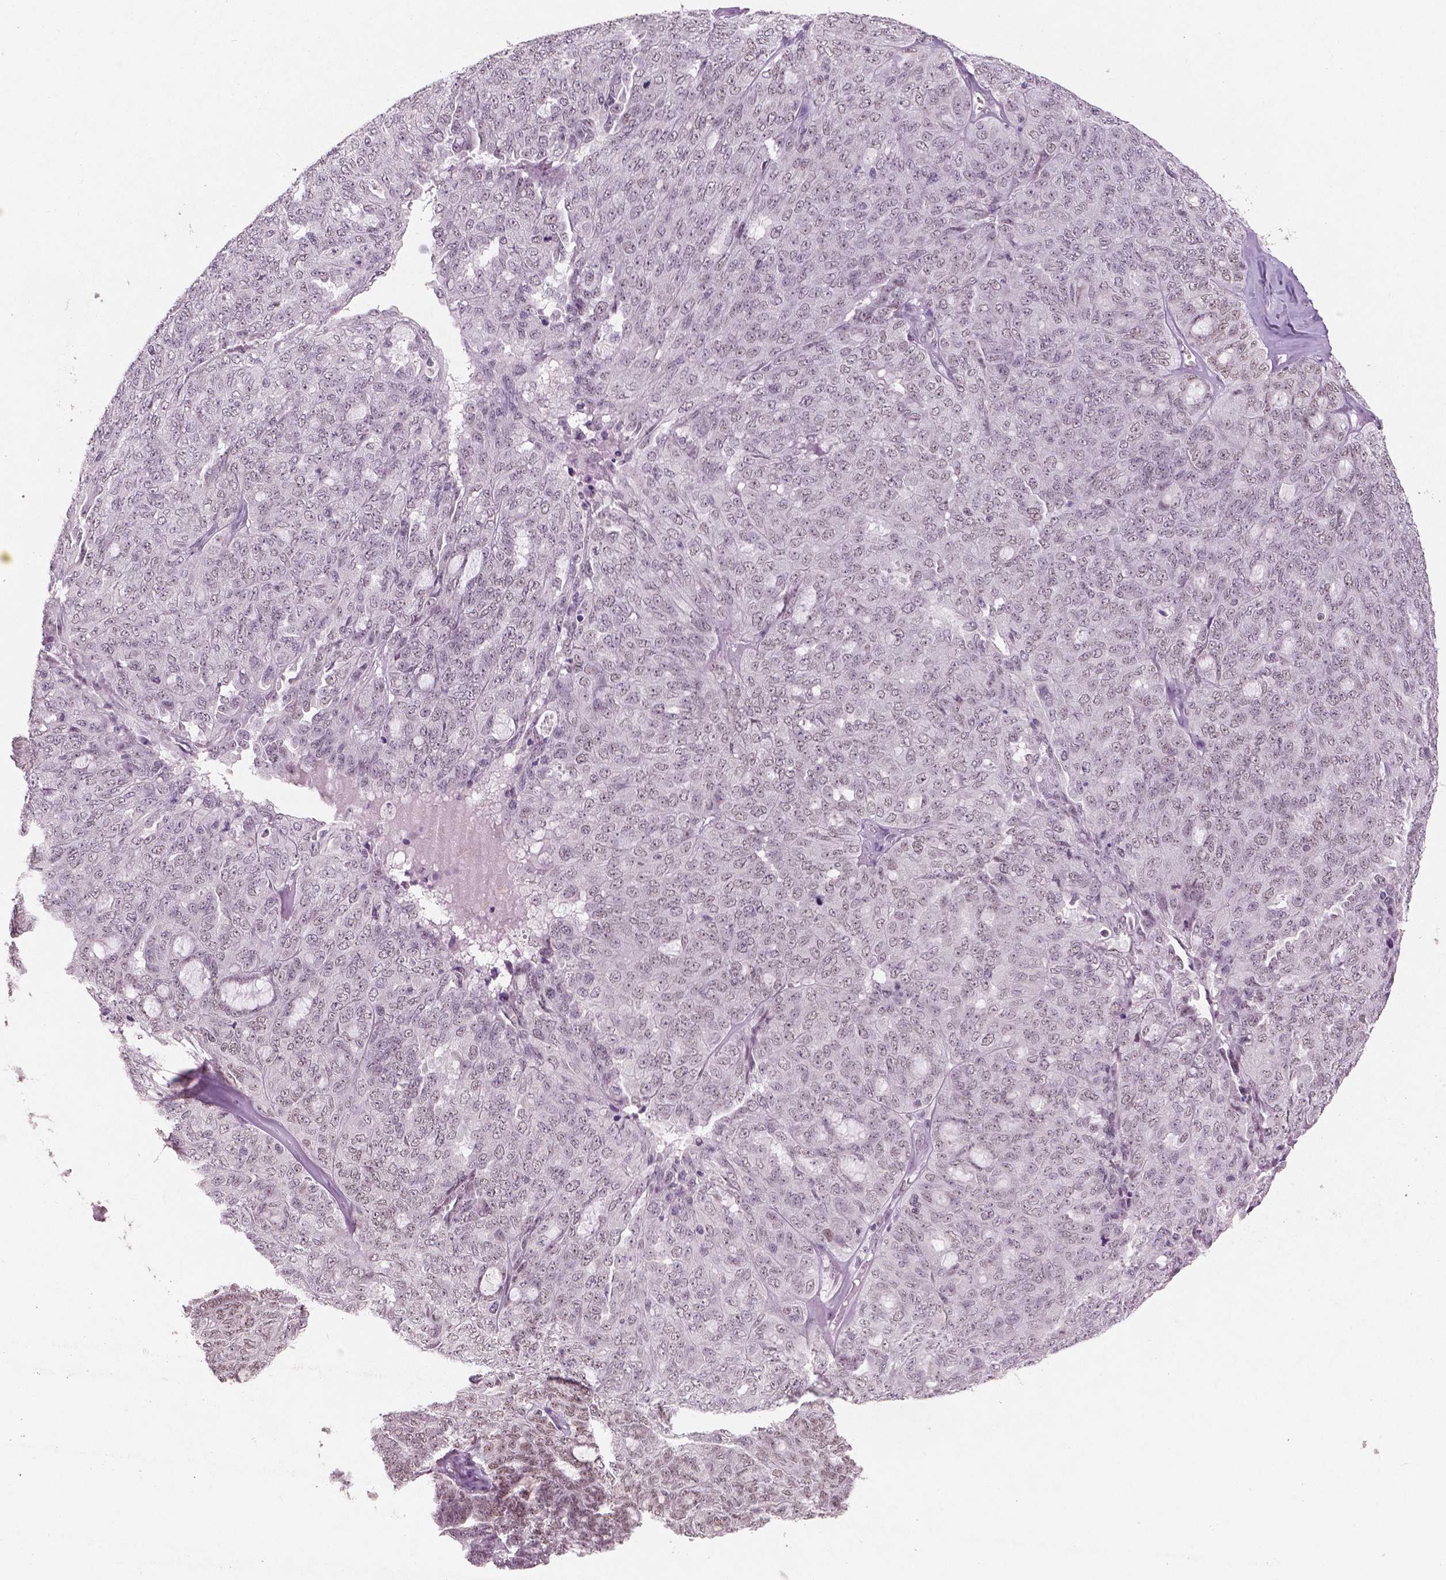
{"staining": {"intensity": "negative", "quantity": "none", "location": "none"}, "tissue": "ovarian cancer", "cell_type": "Tumor cells", "image_type": "cancer", "snomed": [{"axis": "morphology", "description": "Cystadenocarcinoma, serous, NOS"}, {"axis": "topography", "description": "Ovary"}], "caption": "Ovarian cancer (serous cystadenocarcinoma) stained for a protein using immunohistochemistry shows no expression tumor cells.", "gene": "BRD4", "patient": {"sex": "female", "age": 71}}